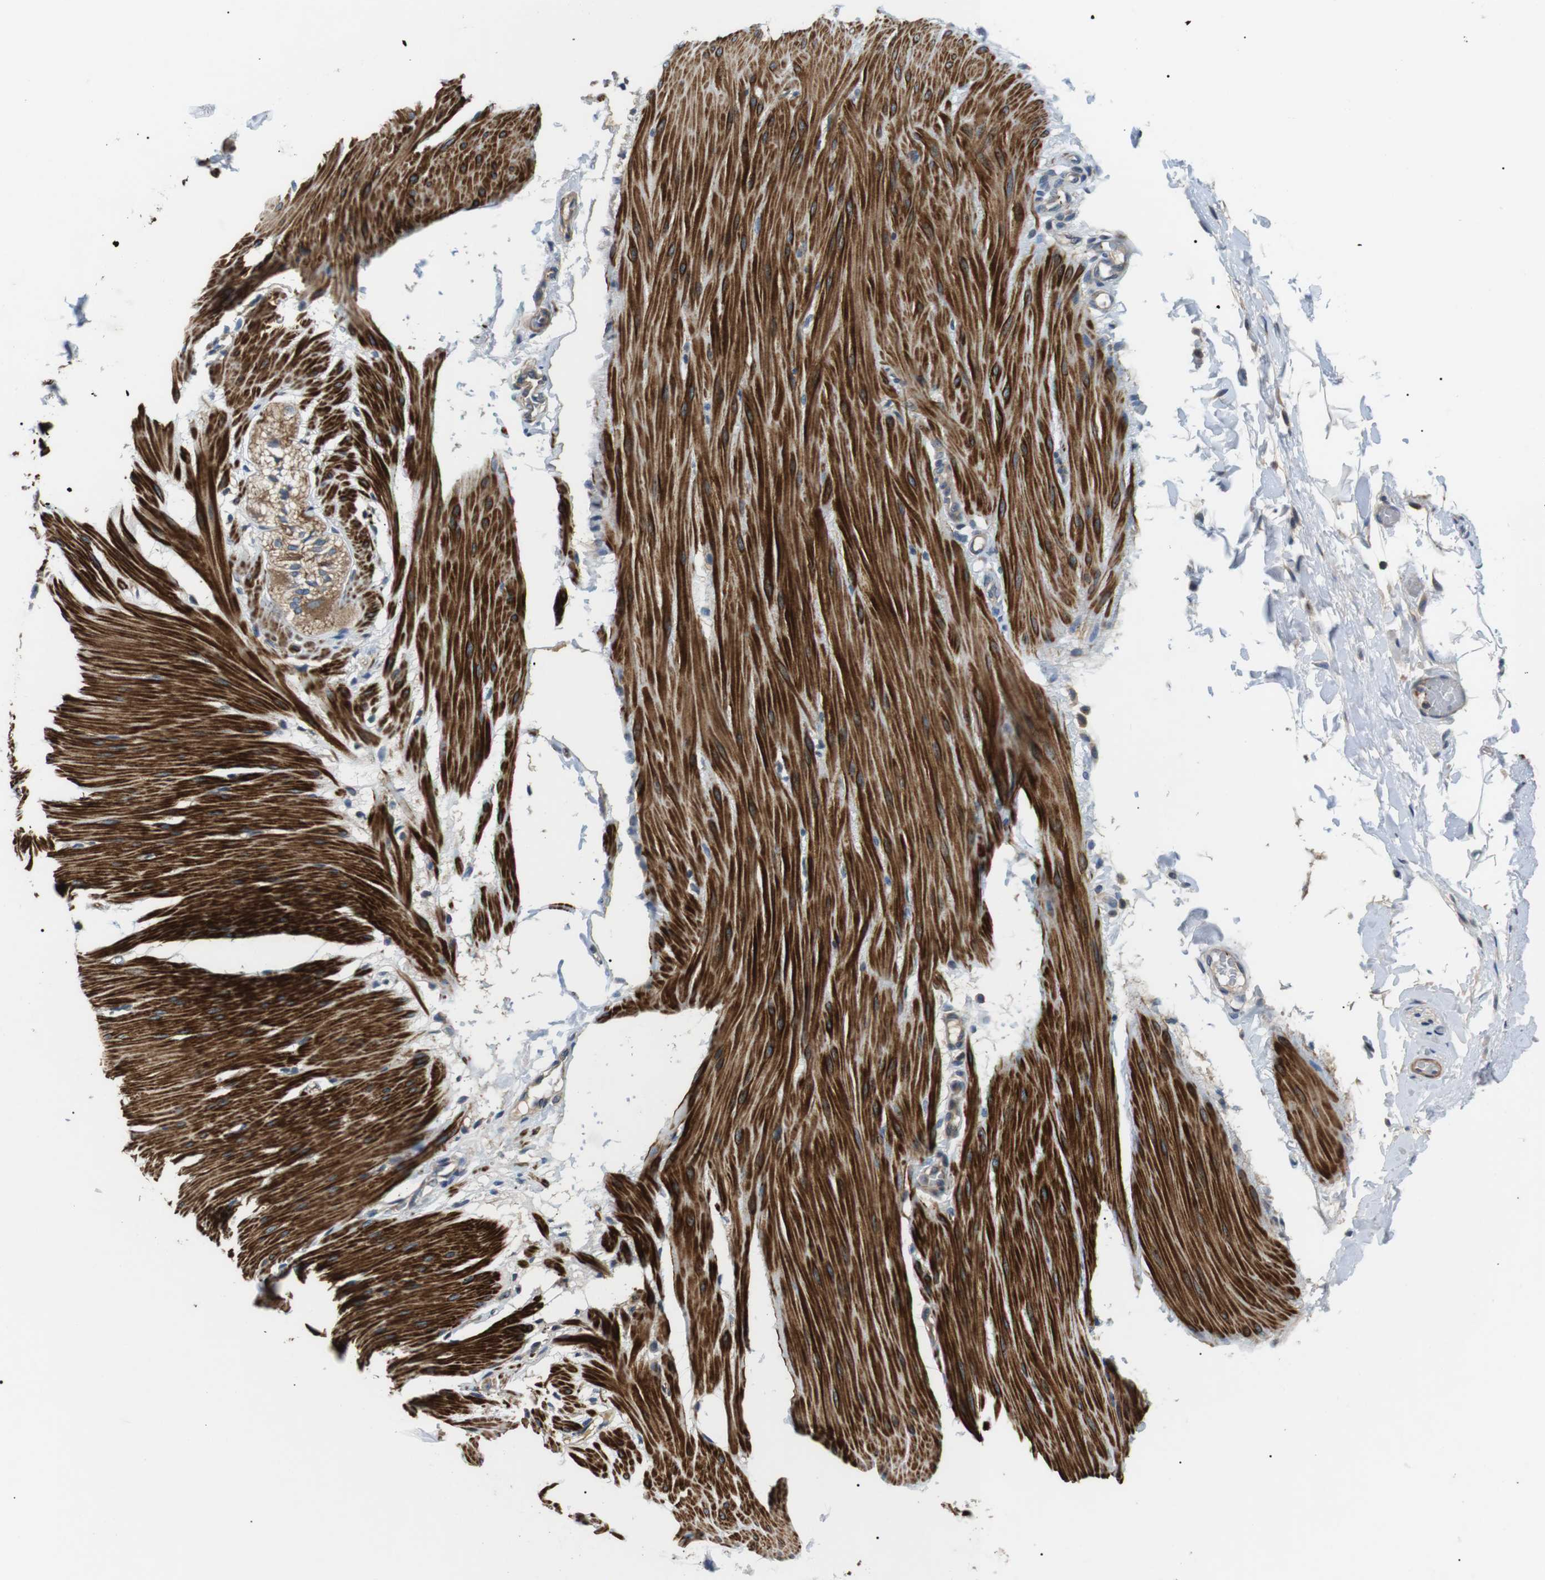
{"staining": {"intensity": "strong", "quantity": ">75%", "location": "cytoplasmic/membranous"}, "tissue": "smooth muscle", "cell_type": "Smooth muscle cells", "image_type": "normal", "snomed": [{"axis": "morphology", "description": "Normal tissue, NOS"}, {"axis": "topography", "description": "Smooth muscle"}, {"axis": "topography", "description": "Colon"}], "caption": "Smooth muscle stained with DAB immunohistochemistry reveals high levels of strong cytoplasmic/membranous staining in approximately >75% of smooth muscle cells. Nuclei are stained in blue.", "gene": "DIPK1A", "patient": {"sex": "male", "age": 67}}